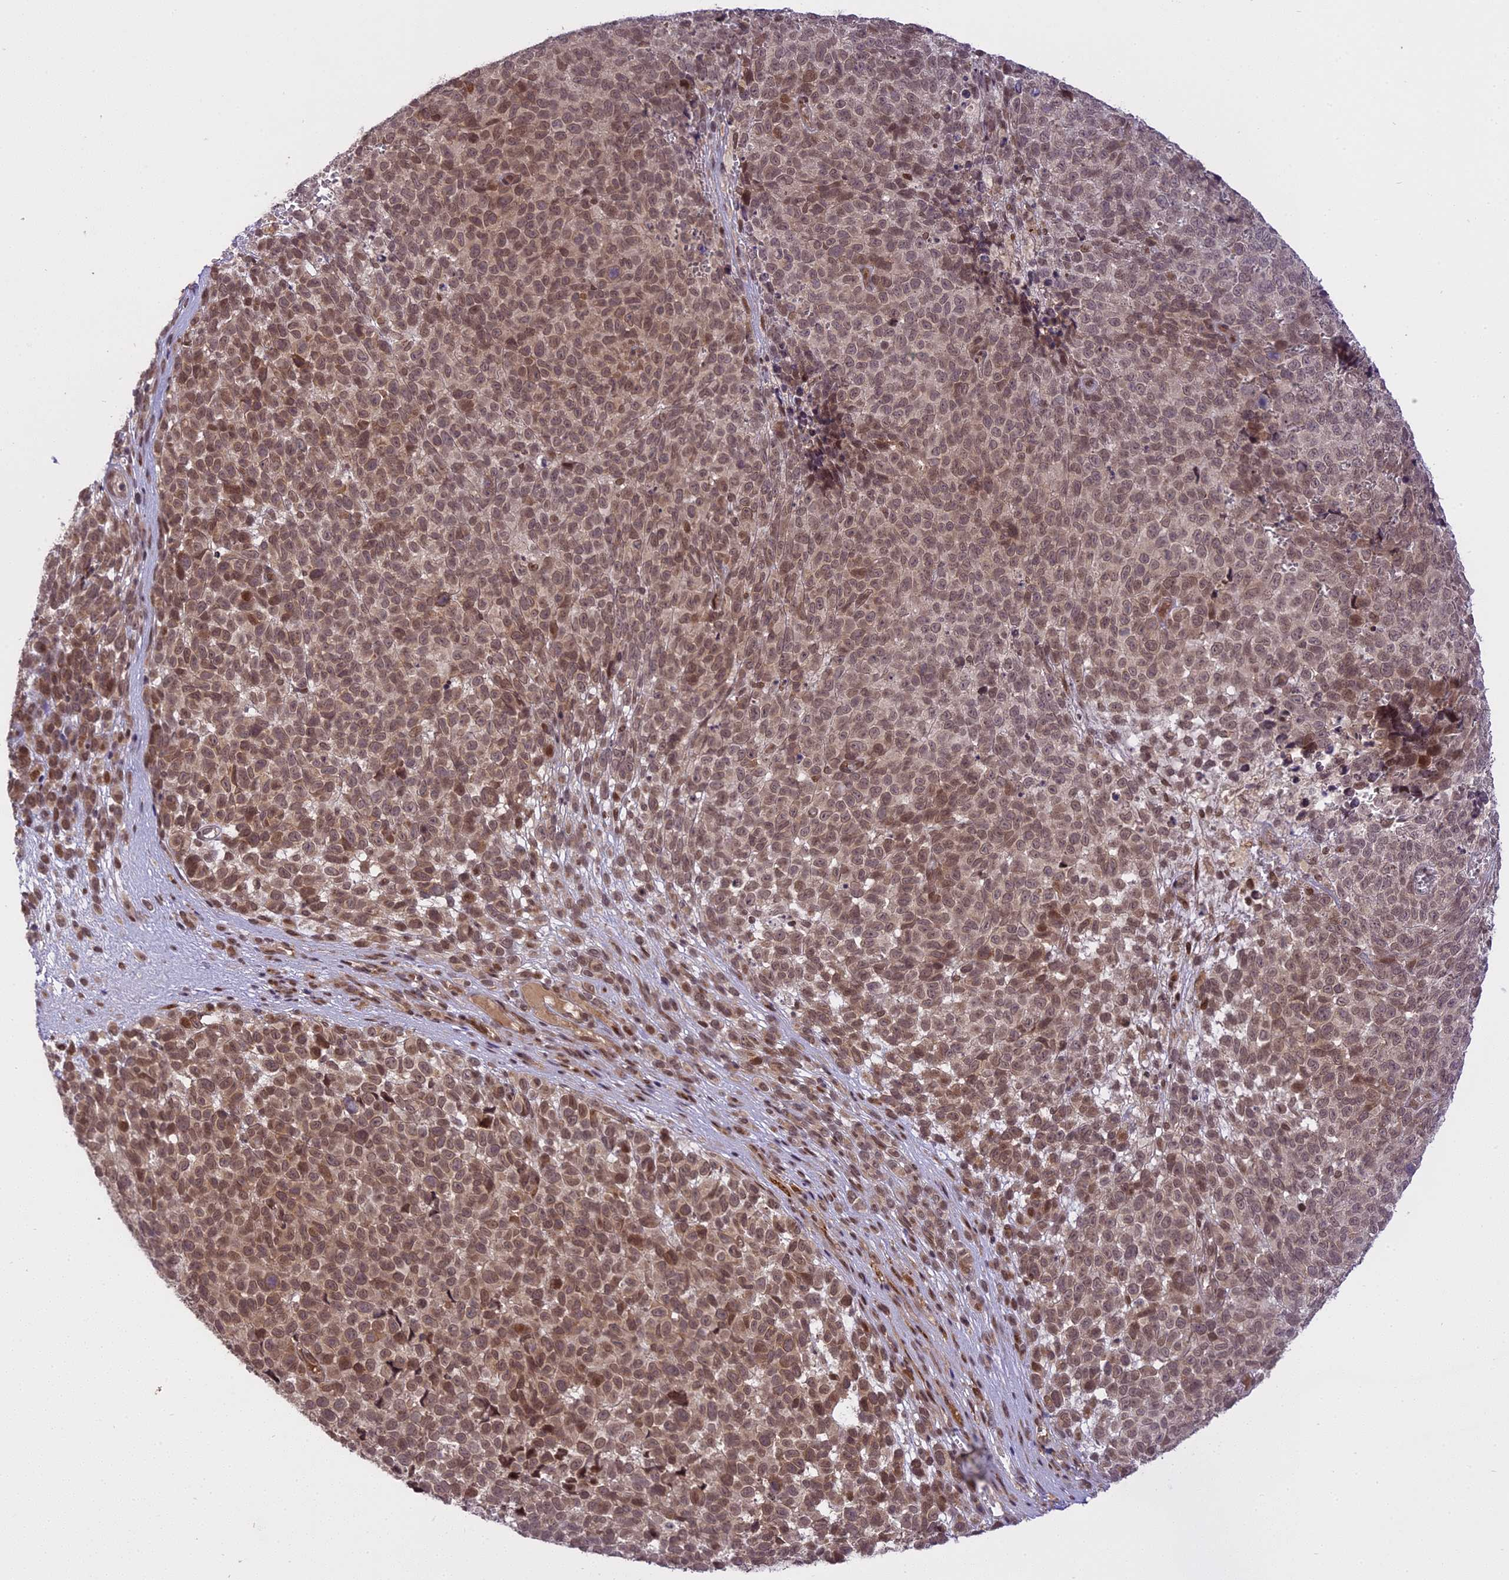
{"staining": {"intensity": "weak", "quantity": "25%-75%", "location": "cytoplasmic/membranous,nuclear"}, "tissue": "melanoma", "cell_type": "Tumor cells", "image_type": "cancer", "snomed": [{"axis": "morphology", "description": "Malignant melanoma, NOS"}, {"axis": "topography", "description": "Nose, NOS"}], "caption": "Immunohistochemical staining of melanoma displays weak cytoplasmic/membranous and nuclear protein positivity in about 25%-75% of tumor cells. The staining is performed using DAB brown chromogen to label protein expression. The nuclei are counter-stained blue using hematoxylin.", "gene": "PRELID2", "patient": {"sex": "female", "age": 48}}